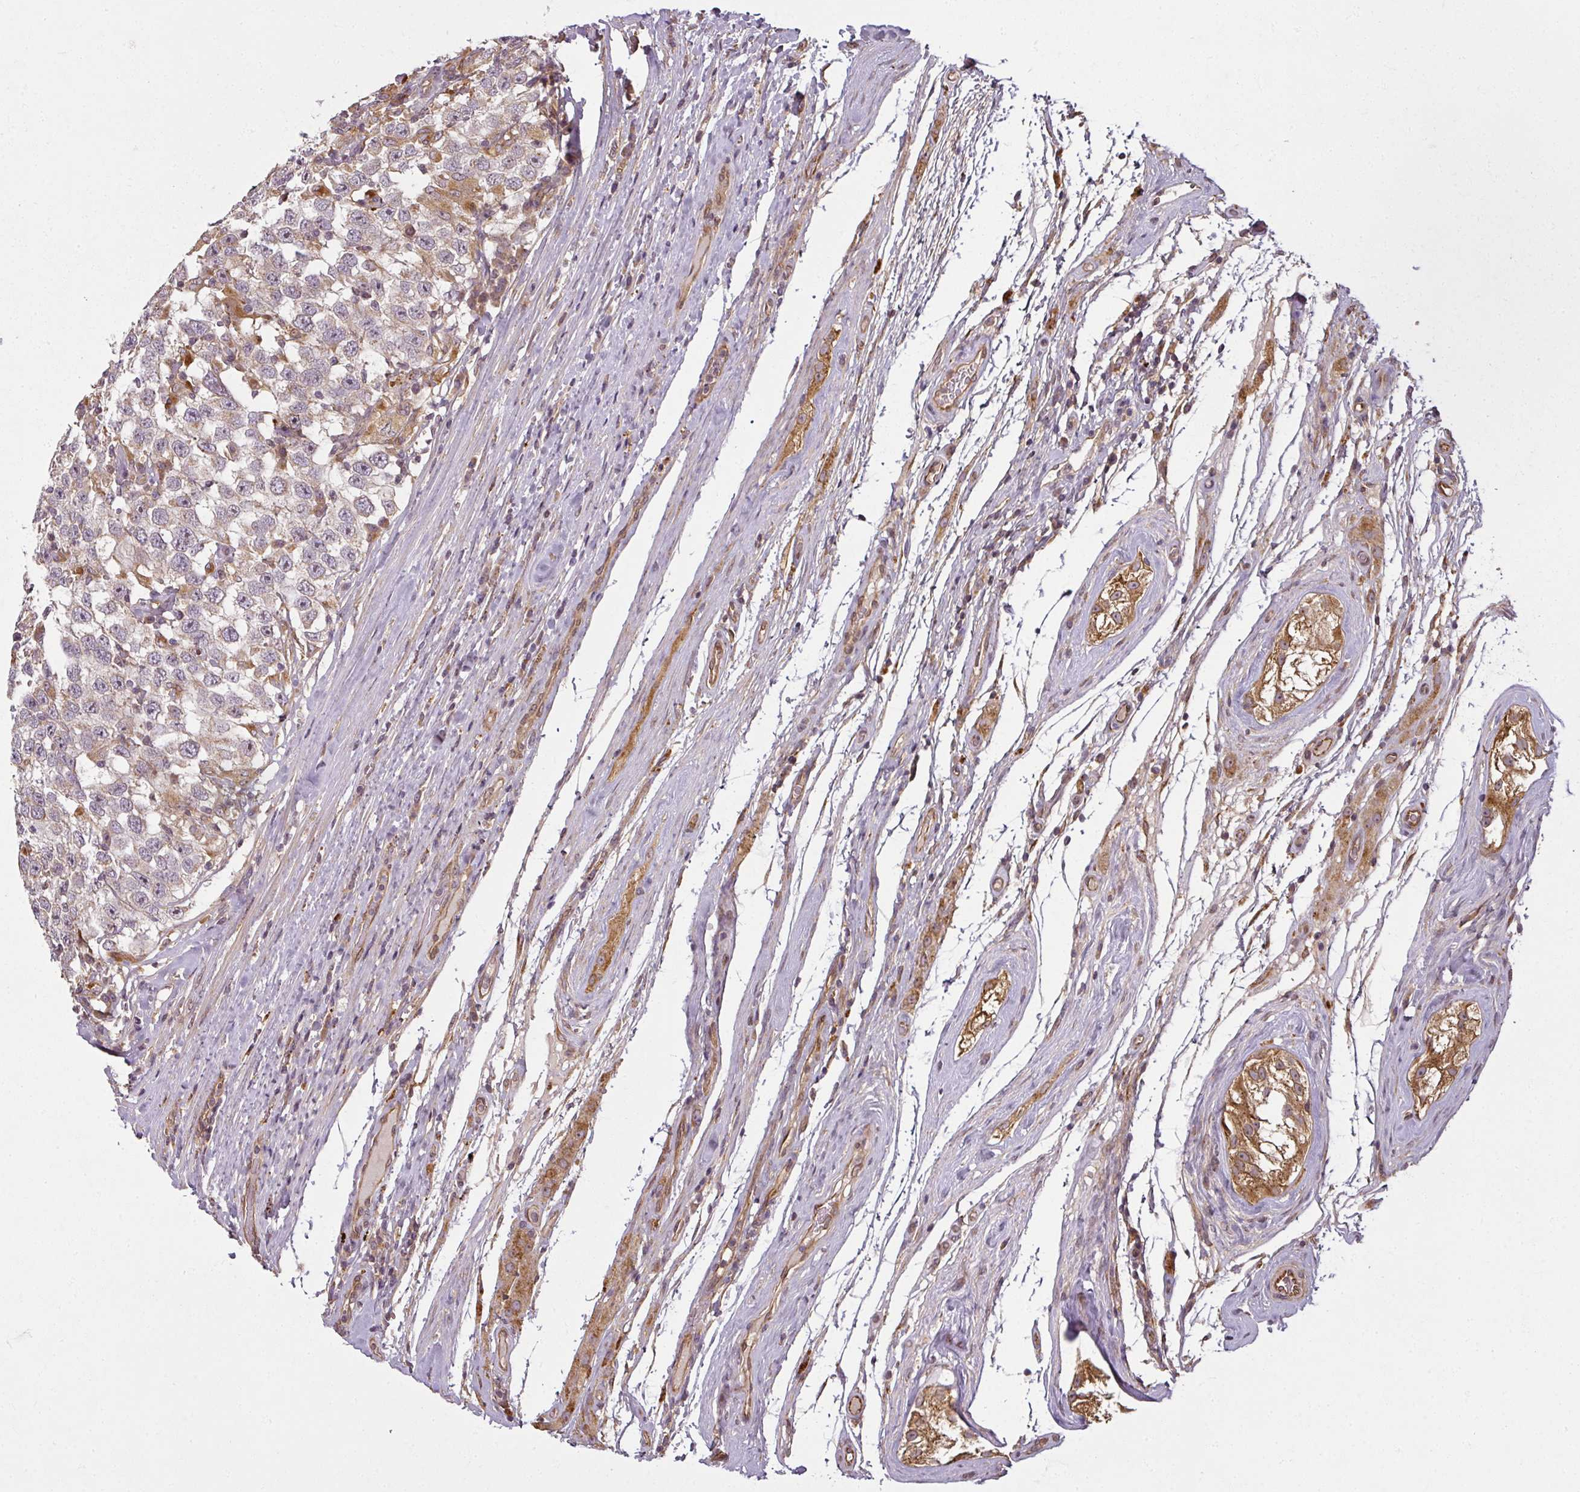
{"staining": {"intensity": "weak", "quantity": "25%-75%", "location": "cytoplasmic/membranous,nuclear"}, "tissue": "testis cancer", "cell_type": "Tumor cells", "image_type": "cancer", "snomed": [{"axis": "morphology", "description": "Seminoma, NOS"}, {"axis": "topography", "description": "Testis"}], "caption": "A low amount of weak cytoplasmic/membranous and nuclear expression is identified in about 25%-75% of tumor cells in testis cancer (seminoma) tissue.", "gene": "DIMT1", "patient": {"sex": "male", "age": 41}}